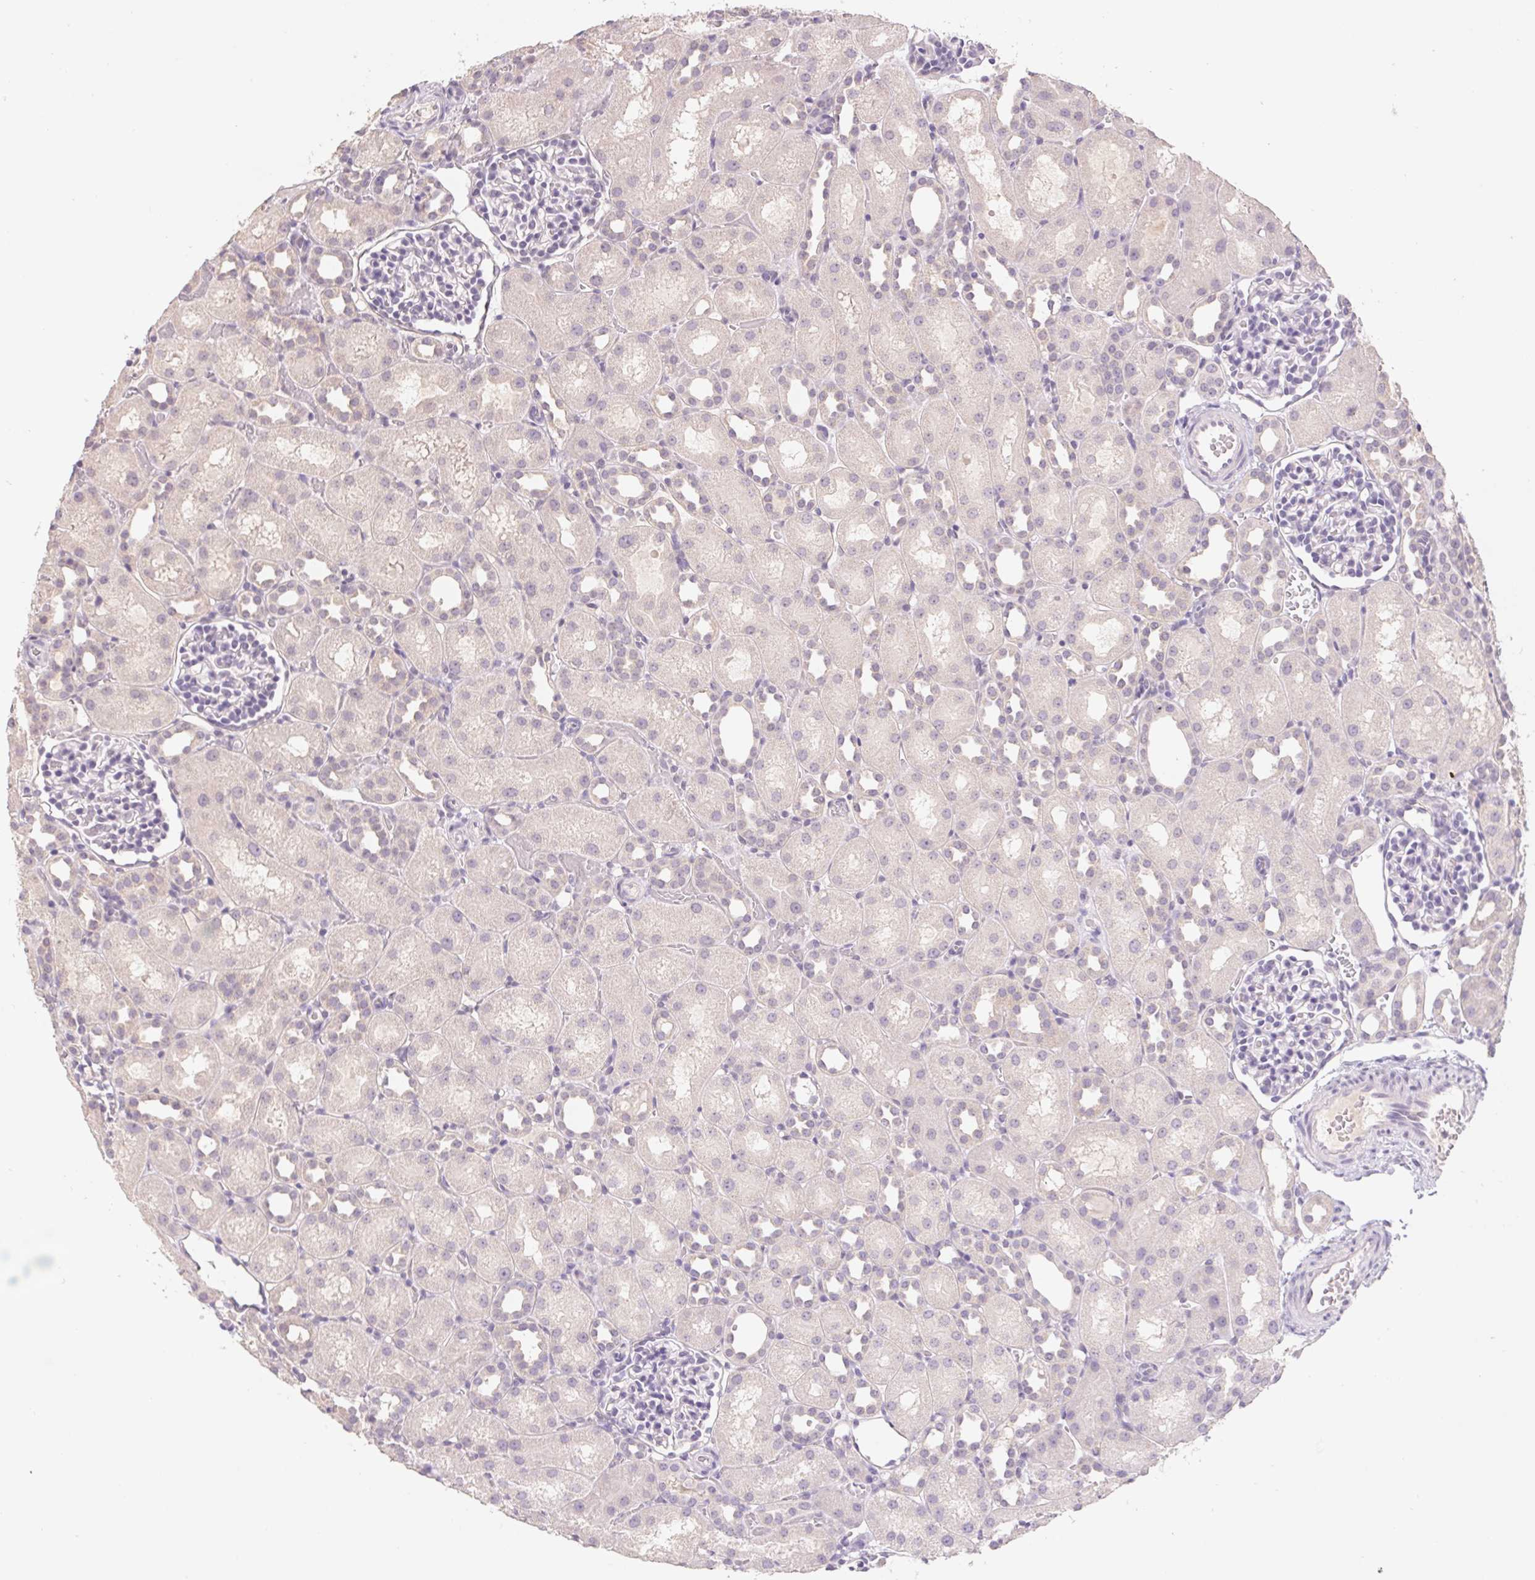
{"staining": {"intensity": "negative", "quantity": "none", "location": "none"}, "tissue": "kidney", "cell_type": "Cells in glomeruli", "image_type": "normal", "snomed": [{"axis": "morphology", "description": "Normal tissue, NOS"}, {"axis": "topography", "description": "Kidney"}], "caption": "IHC image of benign human kidney stained for a protein (brown), which displays no staining in cells in glomeruli.", "gene": "PNMA8B", "patient": {"sex": "male", "age": 1}}